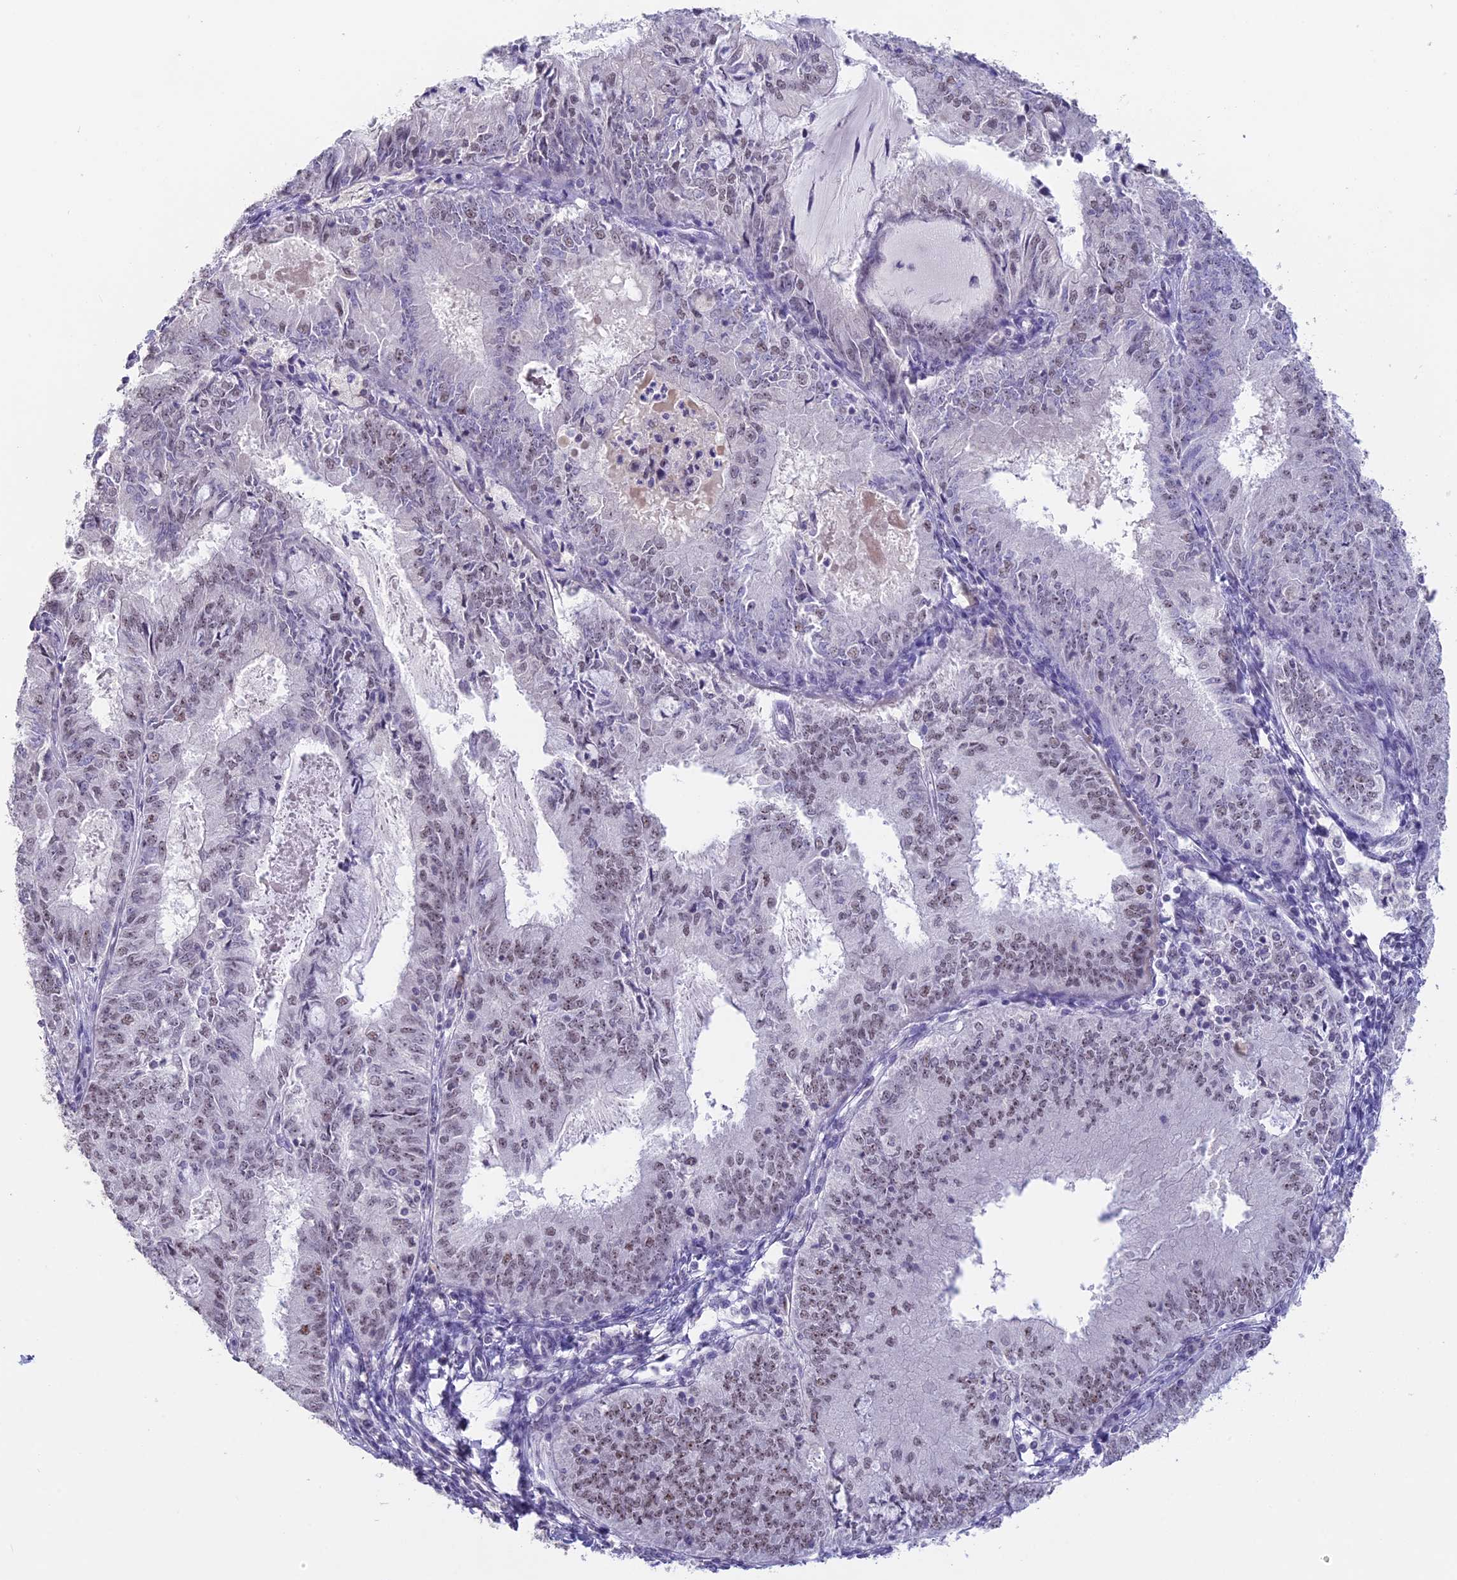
{"staining": {"intensity": "weak", "quantity": "25%-75%", "location": "nuclear"}, "tissue": "endometrial cancer", "cell_type": "Tumor cells", "image_type": "cancer", "snomed": [{"axis": "morphology", "description": "Adenocarcinoma, NOS"}, {"axis": "topography", "description": "Endometrium"}], "caption": "An IHC micrograph of tumor tissue is shown. Protein staining in brown shows weak nuclear positivity in endometrial cancer within tumor cells.", "gene": "SETD2", "patient": {"sex": "female", "age": 57}}